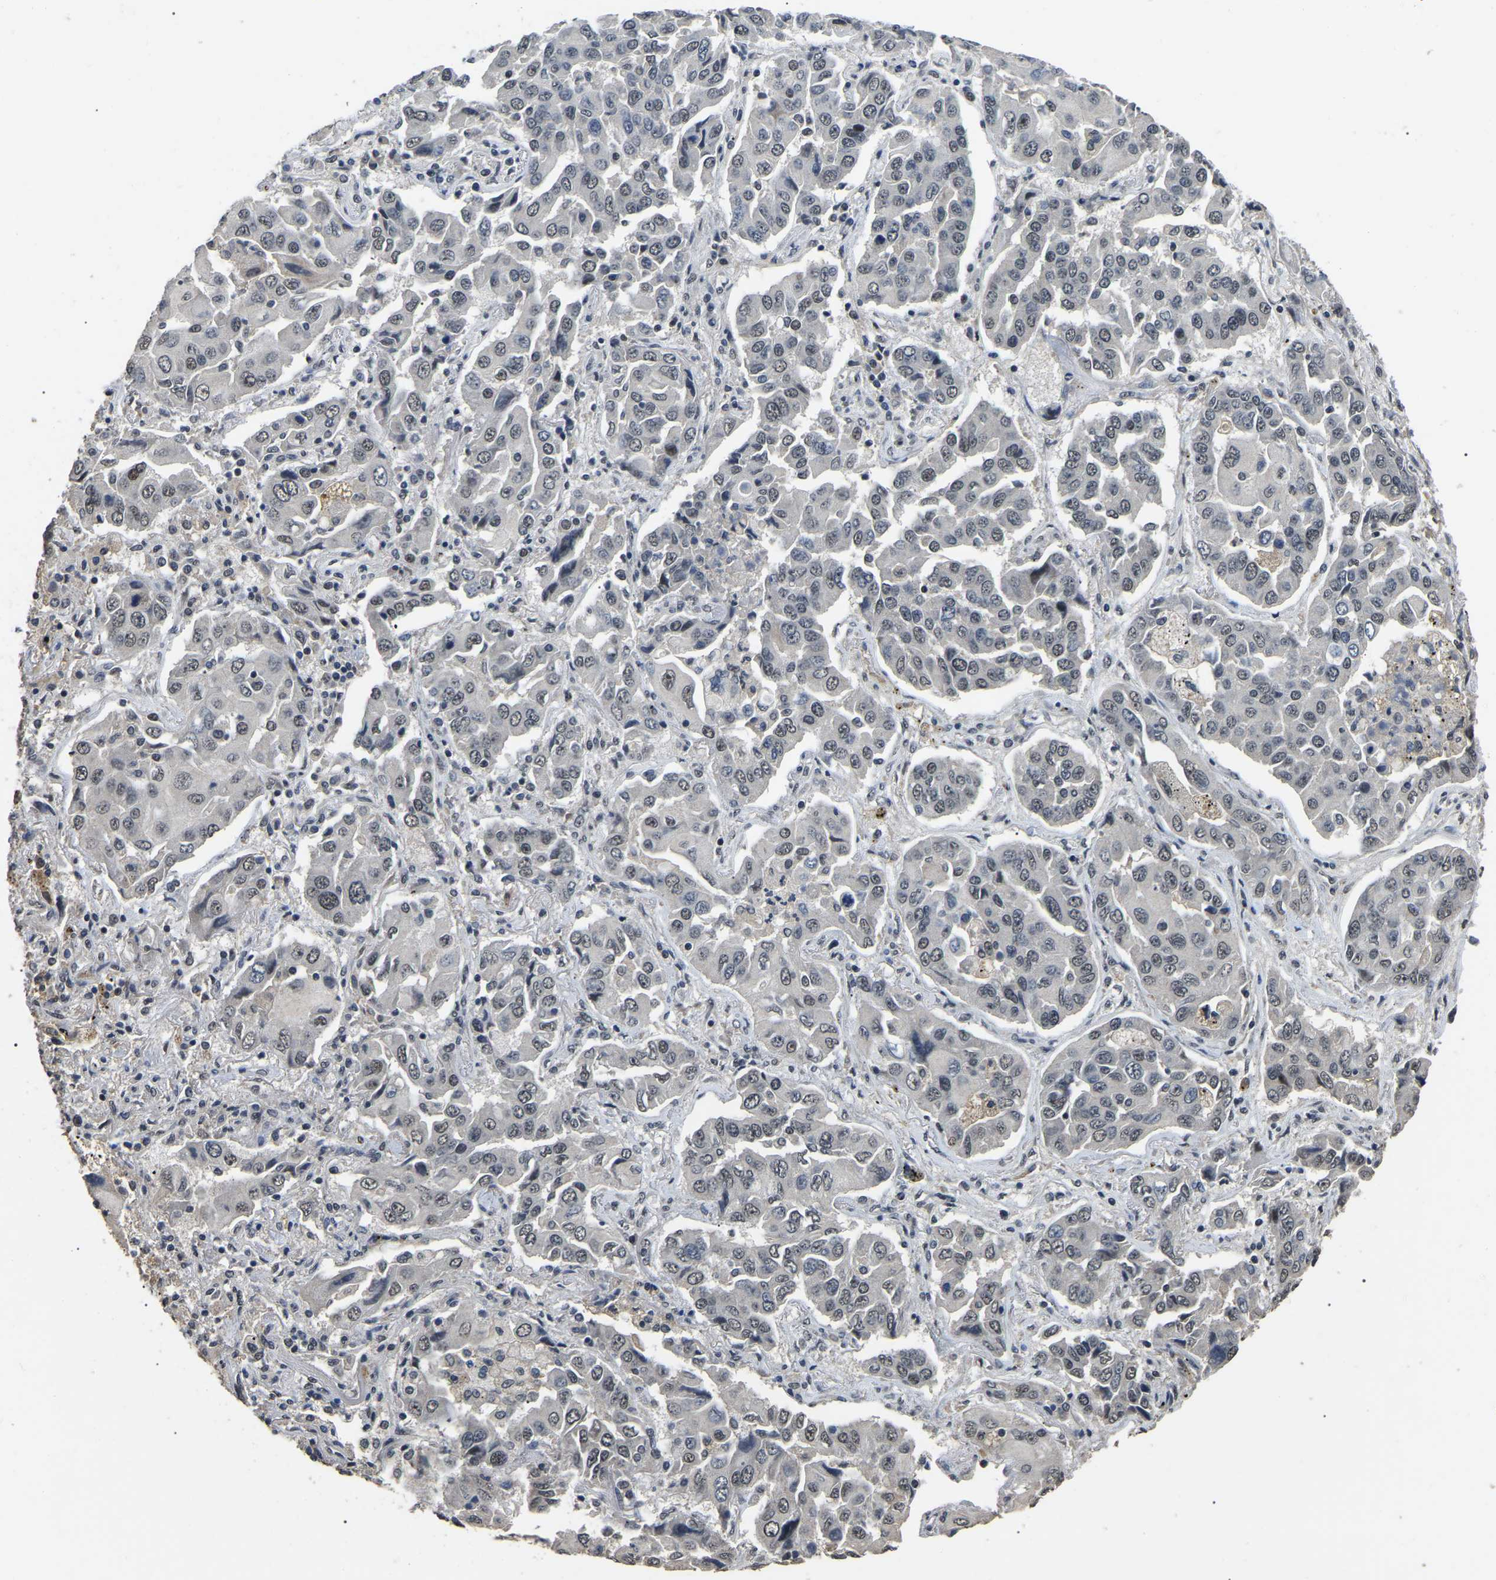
{"staining": {"intensity": "weak", "quantity": "<25%", "location": "nuclear"}, "tissue": "lung cancer", "cell_type": "Tumor cells", "image_type": "cancer", "snomed": [{"axis": "morphology", "description": "Adenocarcinoma, NOS"}, {"axis": "topography", "description": "Lung"}], "caption": "Immunohistochemistry histopathology image of lung cancer (adenocarcinoma) stained for a protein (brown), which reveals no positivity in tumor cells.", "gene": "PPM1E", "patient": {"sex": "female", "age": 65}}